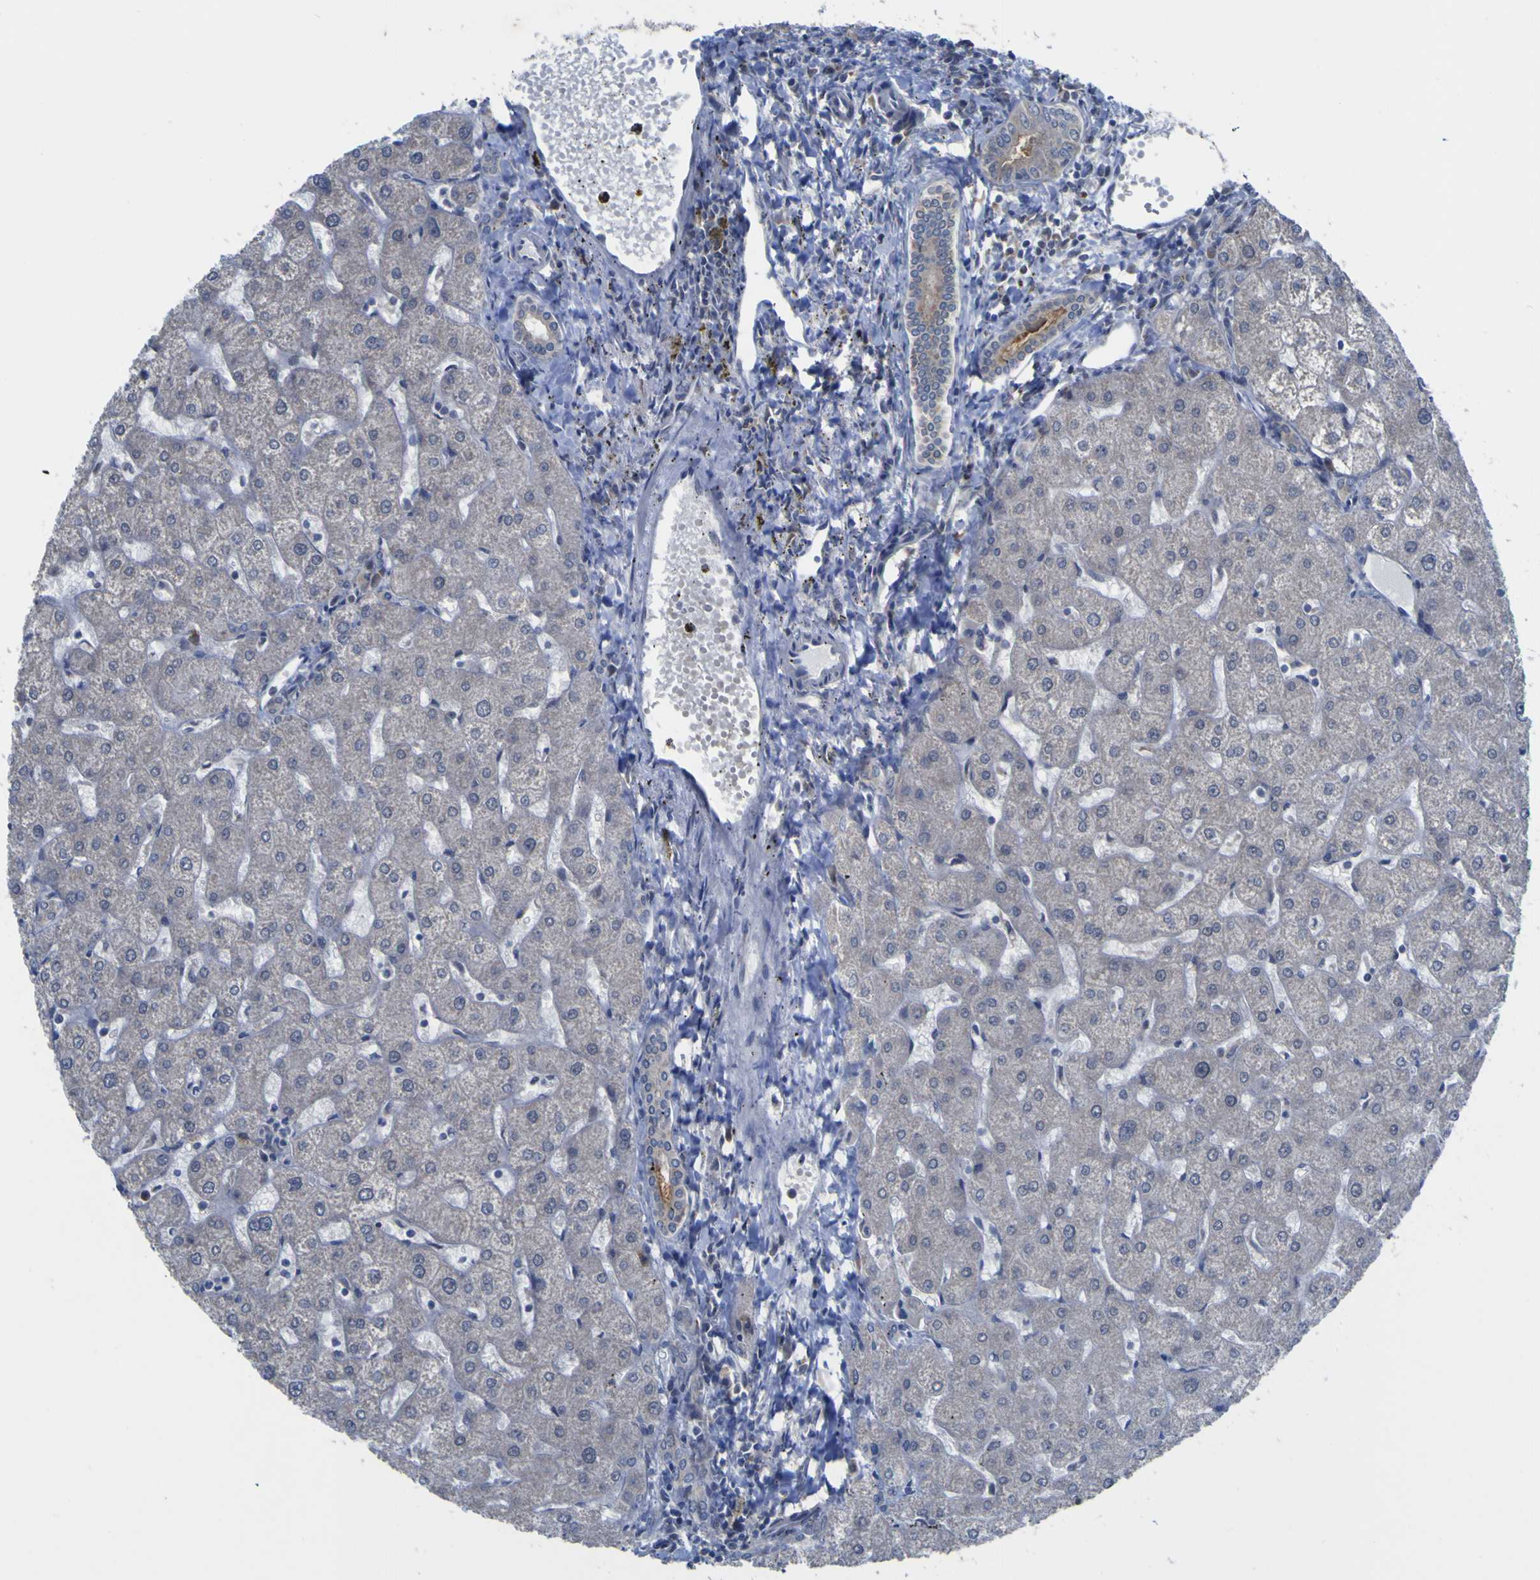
{"staining": {"intensity": "weak", "quantity": "25%-75%", "location": "cytoplasmic/membranous"}, "tissue": "liver", "cell_type": "Cholangiocytes", "image_type": "normal", "snomed": [{"axis": "morphology", "description": "Normal tissue, NOS"}, {"axis": "topography", "description": "Liver"}], "caption": "Cholangiocytes display weak cytoplasmic/membranous positivity in about 25%-75% of cells in unremarkable liver.", "gene": "TNFRSF11A", "patient": {"sex": "male", "age": 67}}